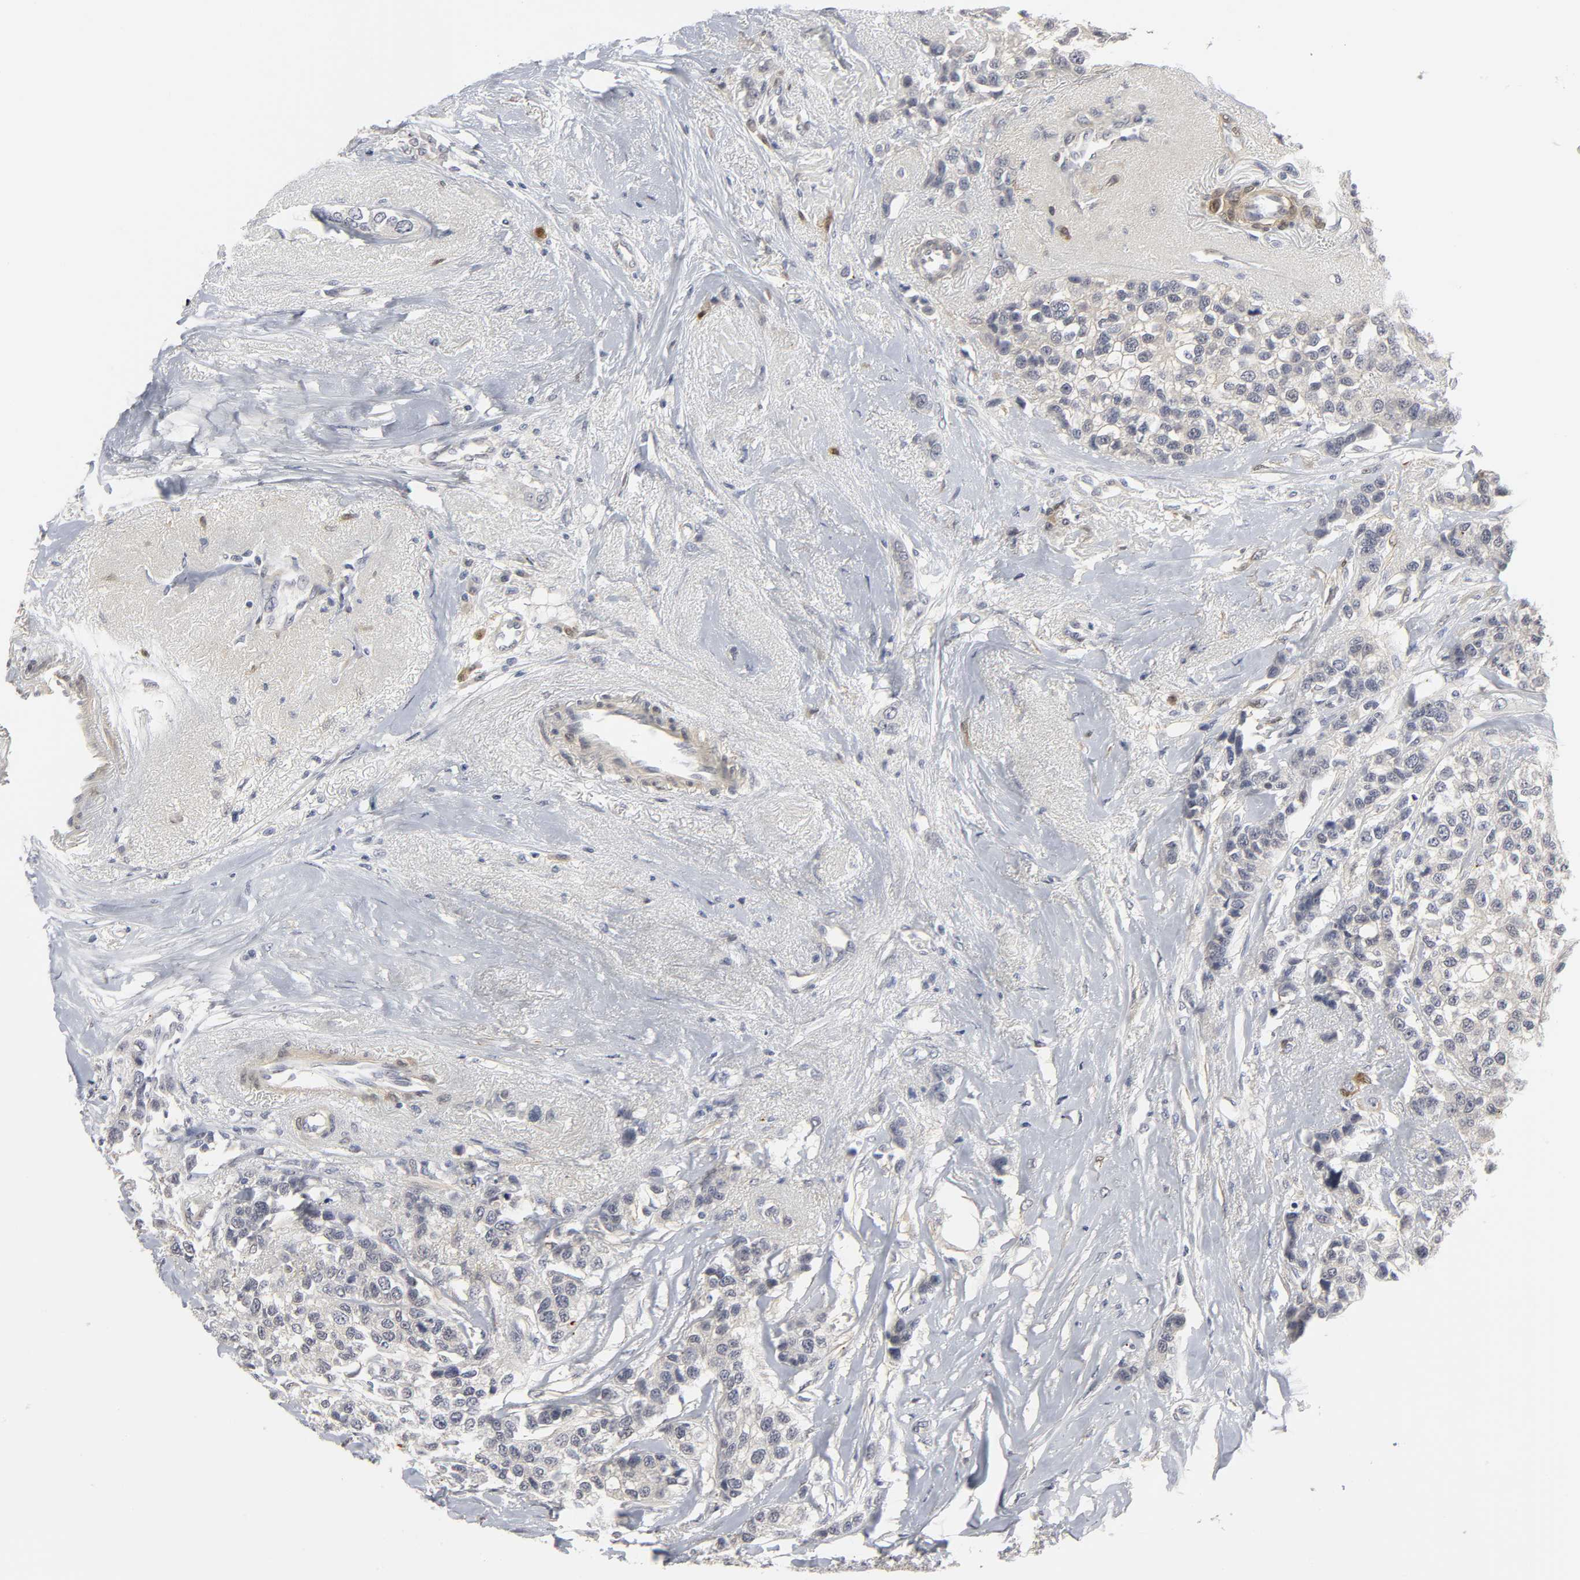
{"staining": {"intensity": "negative", "quantity": "none", "location": "none"}, "tissue": "breast cancer", "cell_type": "Tumor cells", "image_type": "cancer", "snomed": [{"axis": "morphology", "description": "Duct carcinoma"}, {"axis": "topography", "description": "Breast"}], "caption": "This is an immunohistochemistry (IHC) image of breast intraductal carcinoma. There is no expression in tumor cells.", "gene": "PDLIM3", "patient": {"sex": "female", "age": 51}}